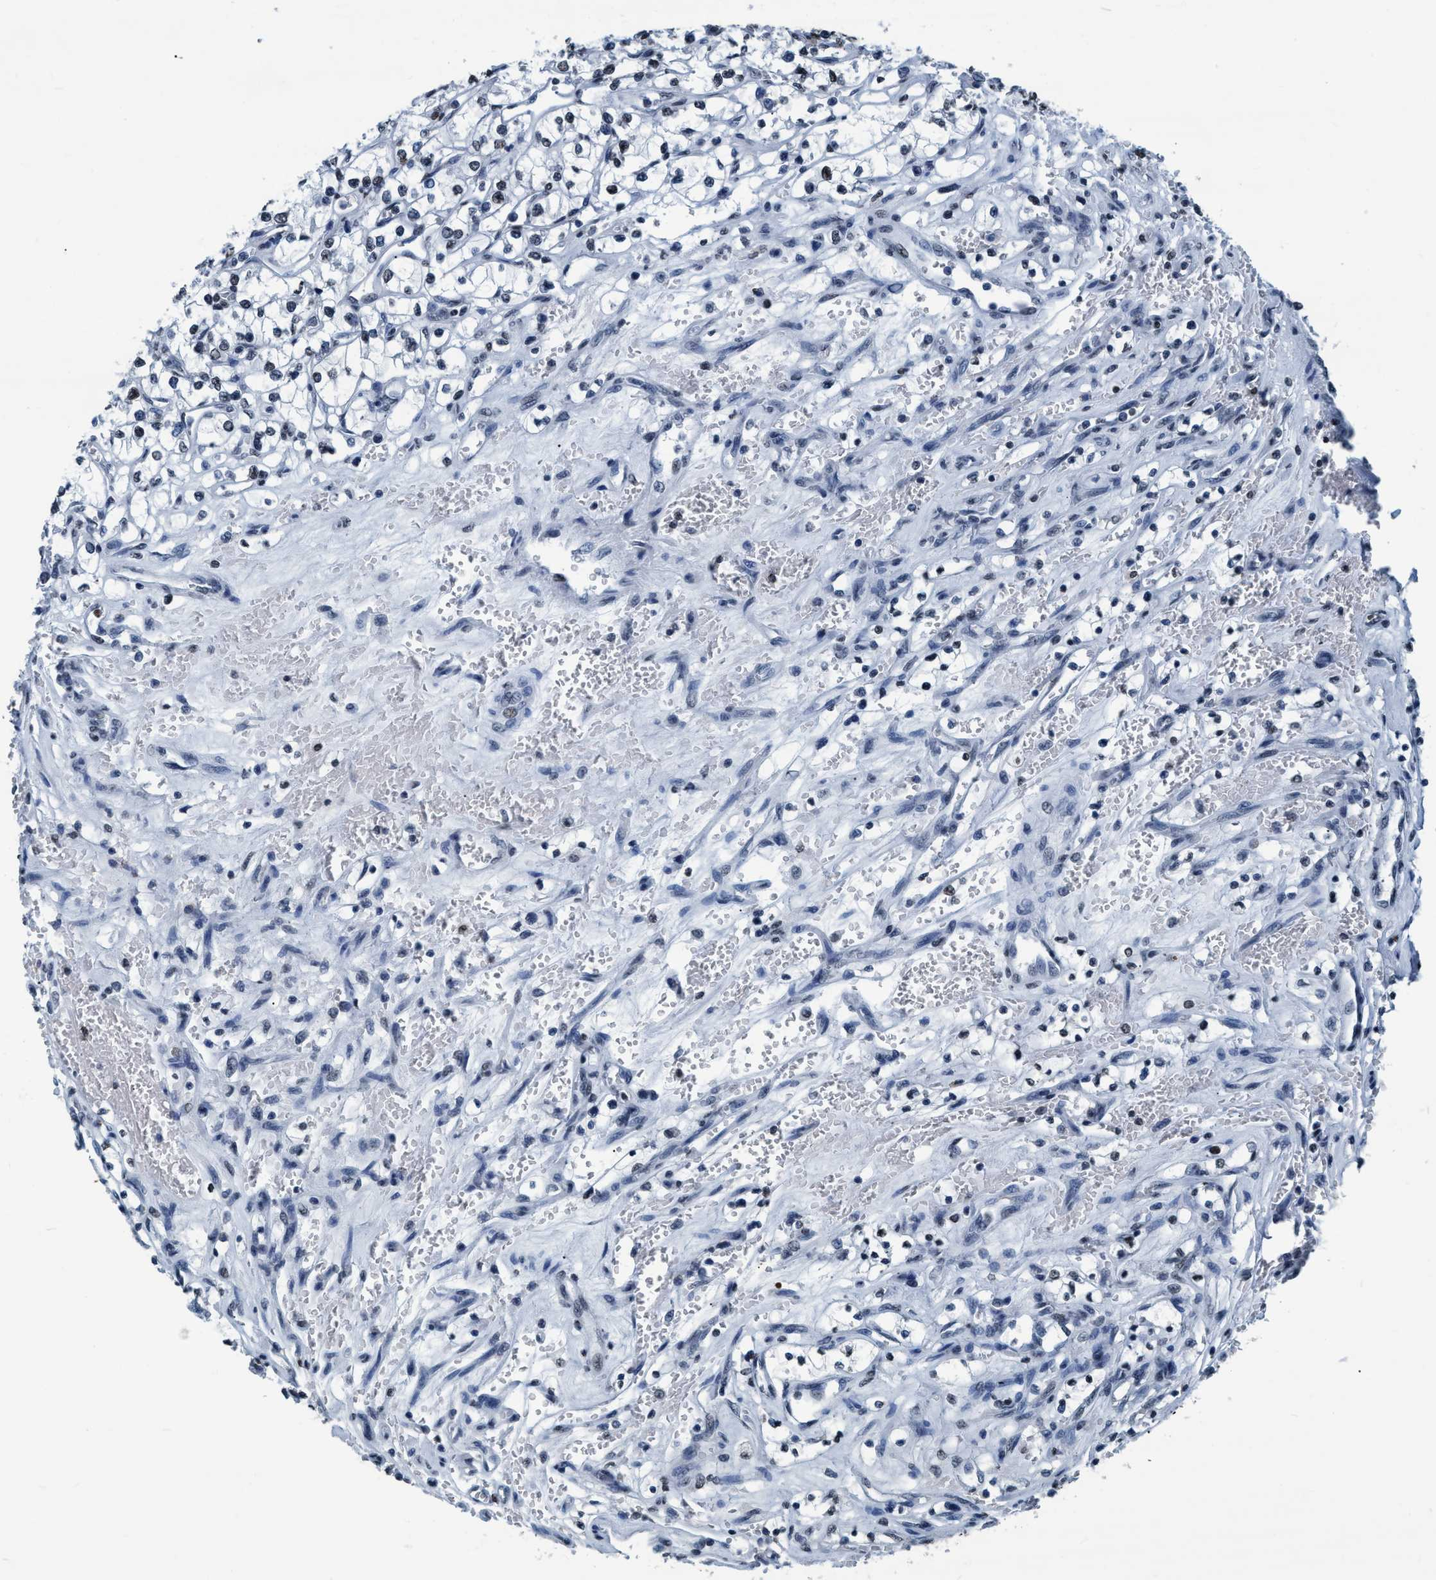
{"staining": {"intensity": "weak", "quantity": ">75%", "location": "nuclear"}, "tissue": "renal cancer", "cell_type": "Tumor cells", "image_type": "cancer", "snomed": [{"axis": "morphology", "description": "Adenocarcinoma, NOS"}, {"axis": "topography", "description": "Kidney"}], "caption": "A micrograph showing weak nuclear expression in about >75% of tumor cells in renal adenocarcinoma, as visualized by brown immunohistochemical staining.", "gene": "CCNE2", "patient": {"sex": "female", "age": 69}}